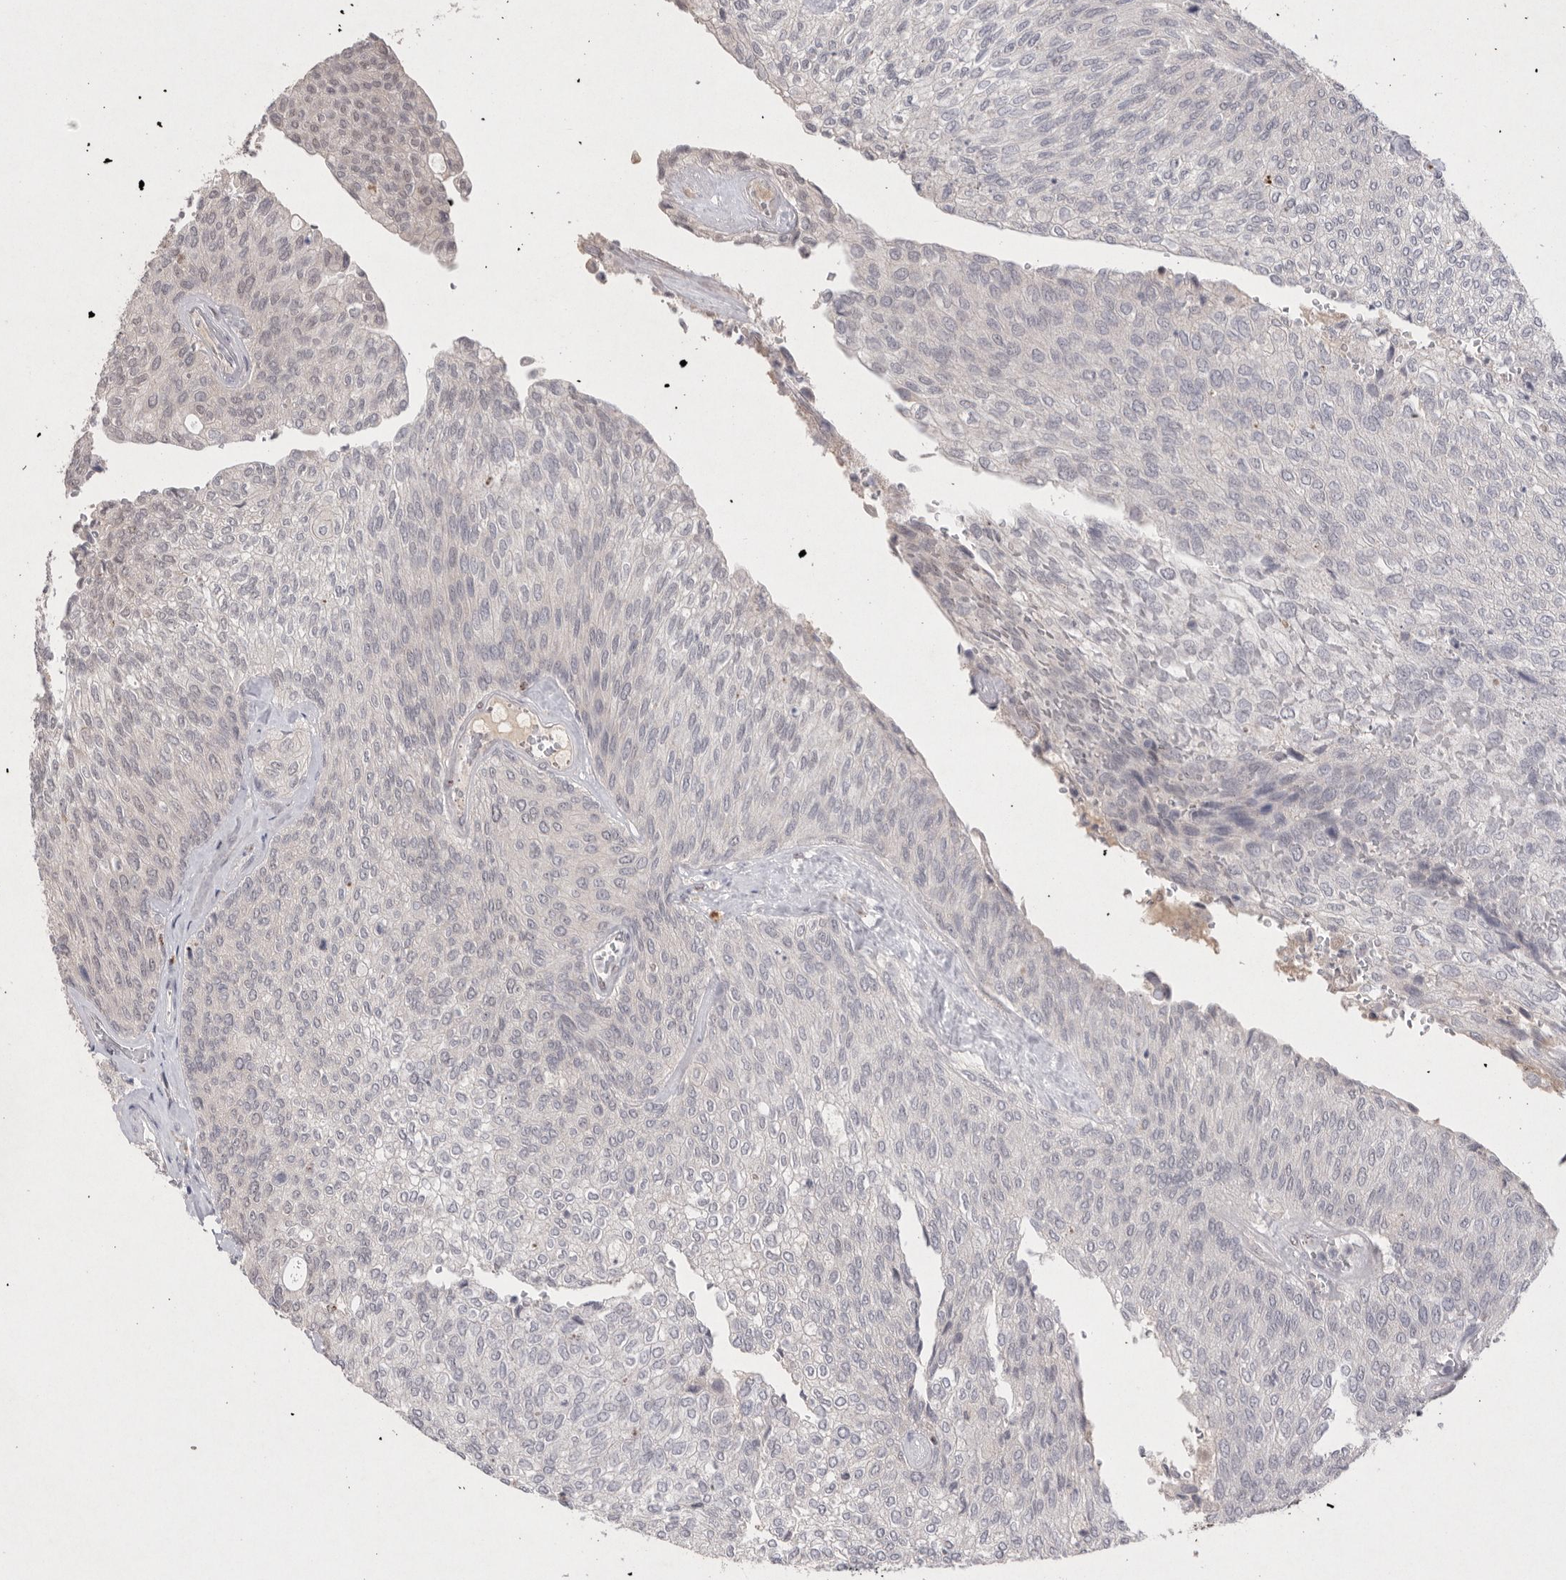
{"staining": {"intensity": "negative", "quantity": "none", "location": "none"}, "tissue": "urothelial cancer", "cell_type": "Tumor cells", "image_type": "cancer", "snomed": [{"axis": "morphology", "description": "Urothelial carcinoma, Low grade"}, {"axis": "topography", "description": "Urinary bladder"}], "caption": "Human low-grade urothelial carcinoma stained for a protein using immunohistochemistry reveals no expression in tumor cells.", "gene": "HUS1", "patient": {"sex": "female", "age": 79}}